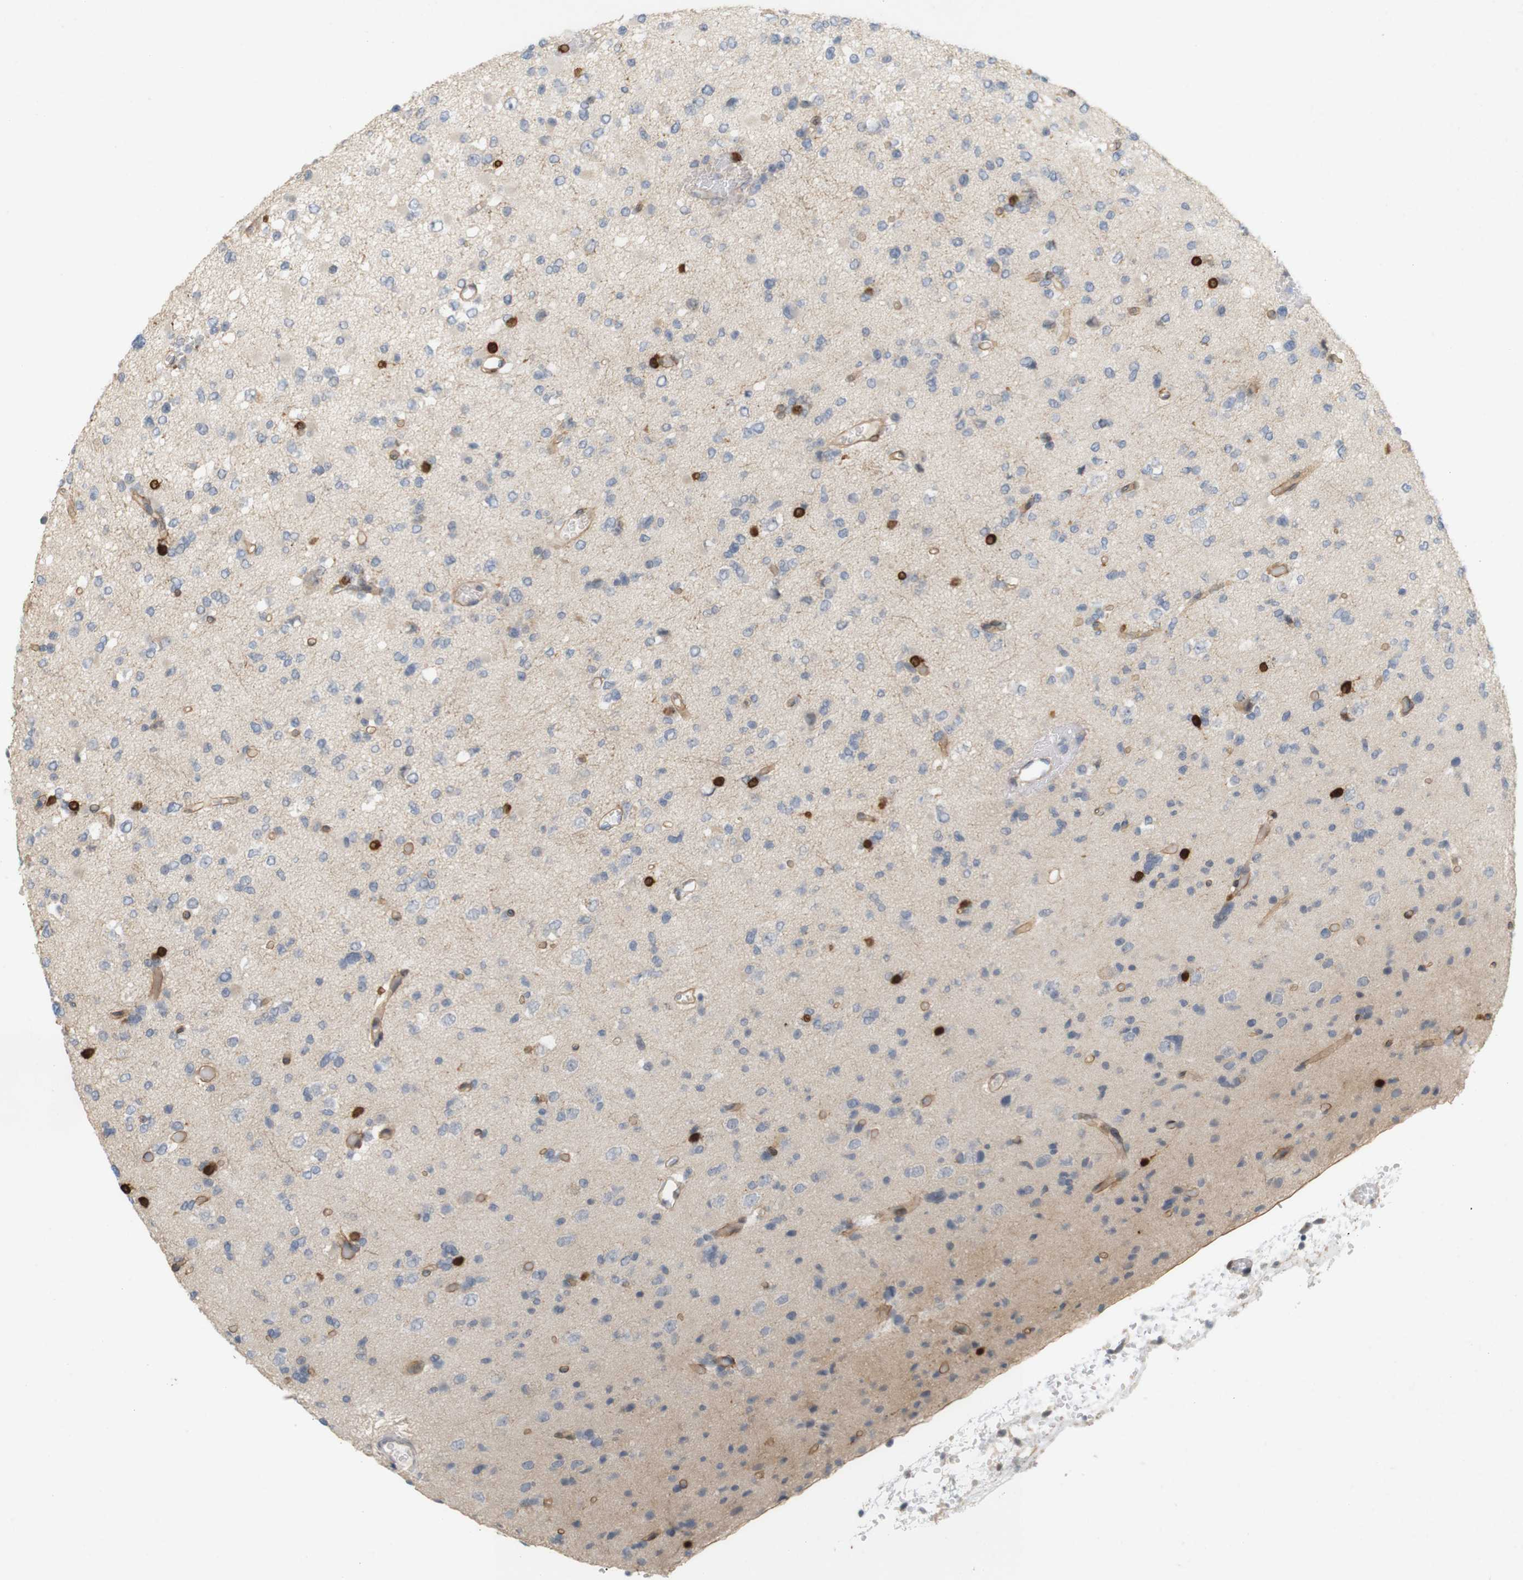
{"staining": {"intensity": "negative", "quantity": "none", "location": "none"}, "tissue": "glioma", "cell_type": "Tumor cells", "image_type": "cancer", "snomed": [{"axis": "morphology", "description": "Glioma, malignant, Low grade"}, {"axis": "topography", "description": "Brain"}], "caption": "DAB immunohistochemical staining of malignant glioma (low-grade) exhibits no significant staining in tumor cells.", "gene": "PPP1R14A", "patient": {"sex": "female", "age": 22}}